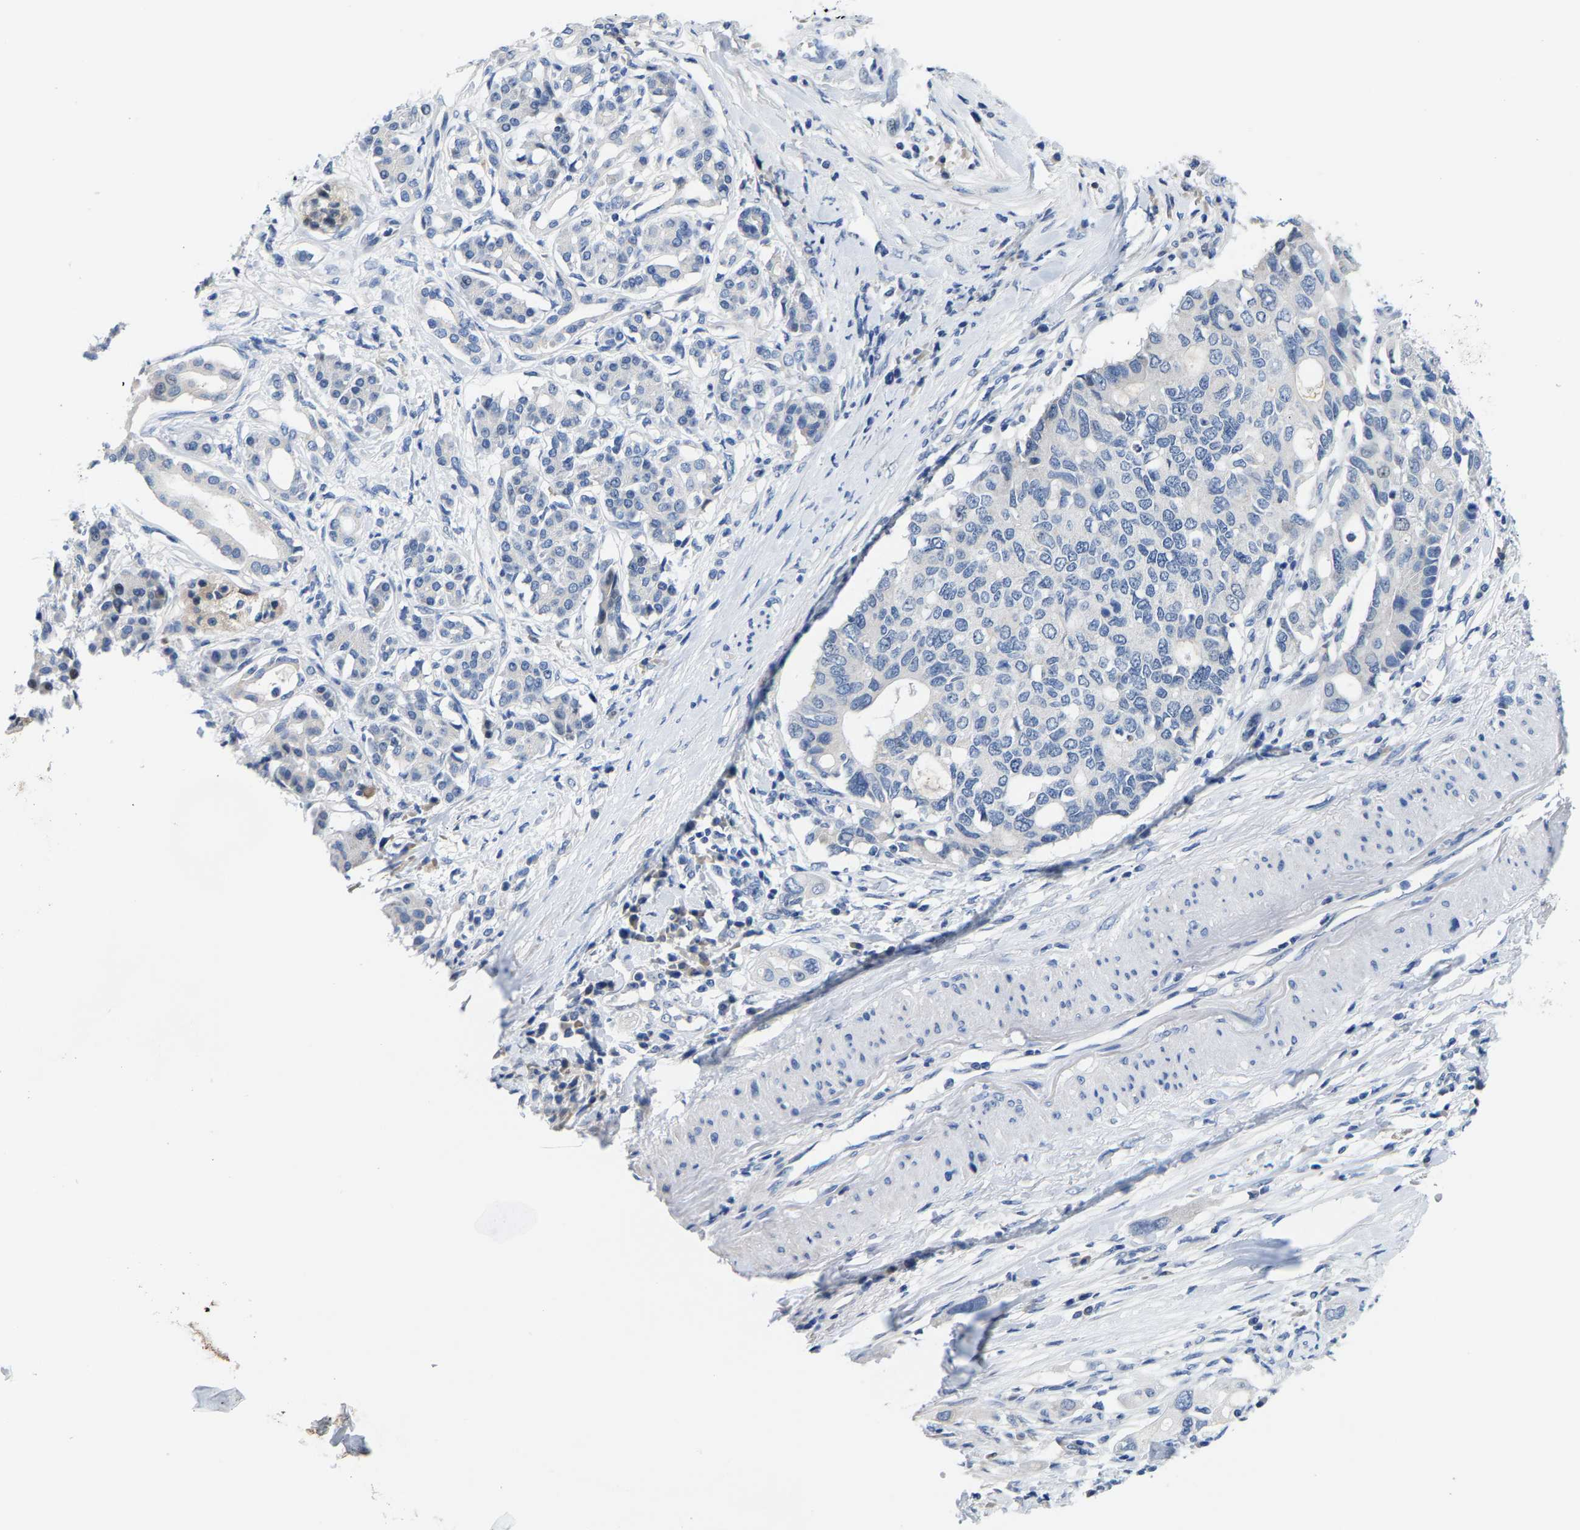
{"staining": {"intensity": "negative", "quantity": "none", "location": "none"}, "tissue": "pancreatic cancer", "cell_type": "Tumor cells", "image_type": "cancer", "snomed": [{"axis": "morphology", "description": "Adenocarcinoma, NOS"}, {"axis": "topography", "description": "Pancreas"}], "caption": "Tumor cells show no significant protein staining in pancreatic cancer.", "gene": "KLHL1", "patient": {"sex": "female", "age": 56}}